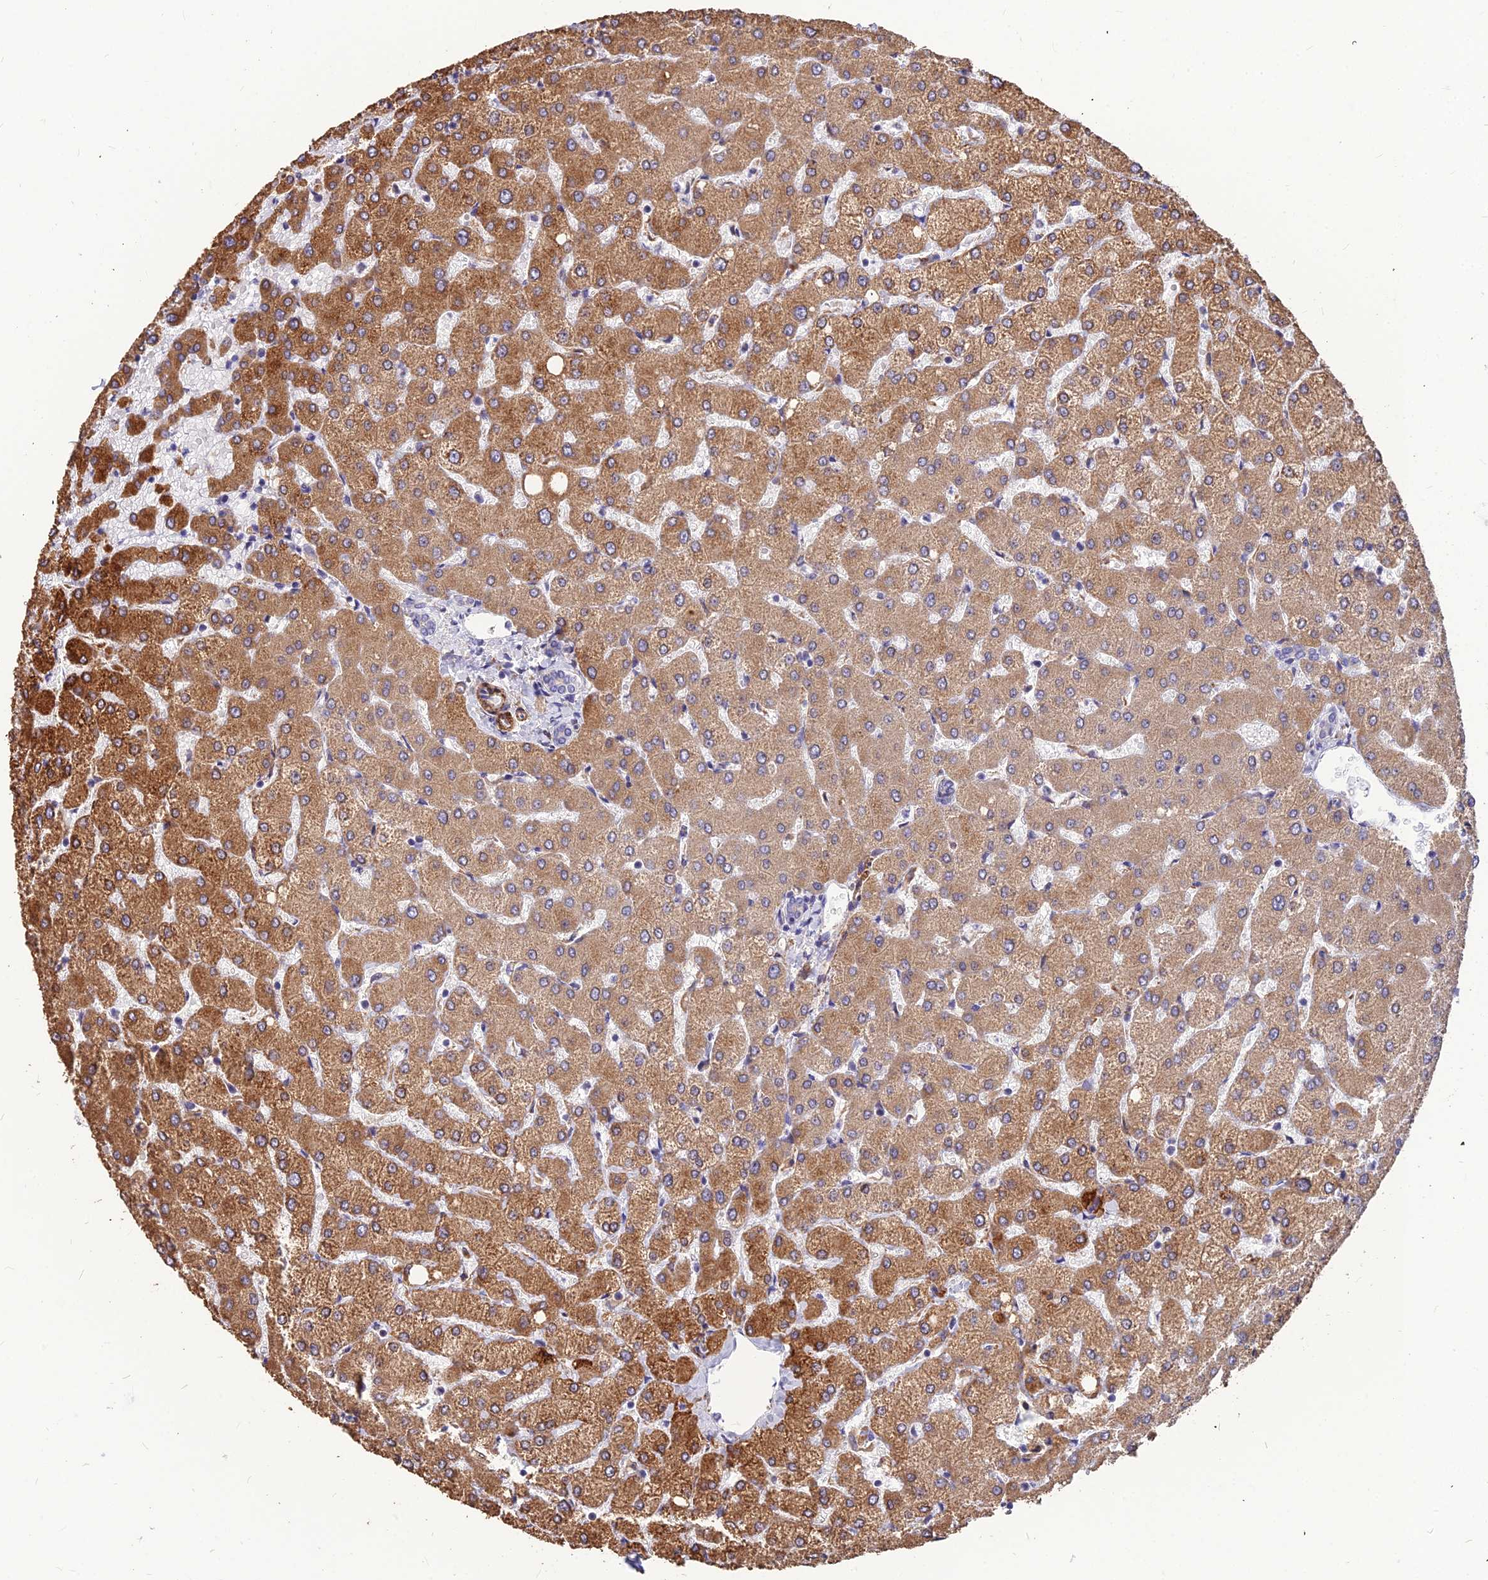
{"staining": {"intensity": "negative", "quantity": "none", "location": "none"}, "tissue": "liver", "cell_type": "Cholangiocytes", "image_type": "normal", "snomed": [{"axis": "morphology", "description": "Normal tissue, NOS"}, {"axis": "topography", "description": "Liver"}], "caption": "Immunohistochemistry of unremarkable liver shows no staining in cholangiocytes.", "gene": "LEKR1", "patient": {"sex": "female", "age": 54}}